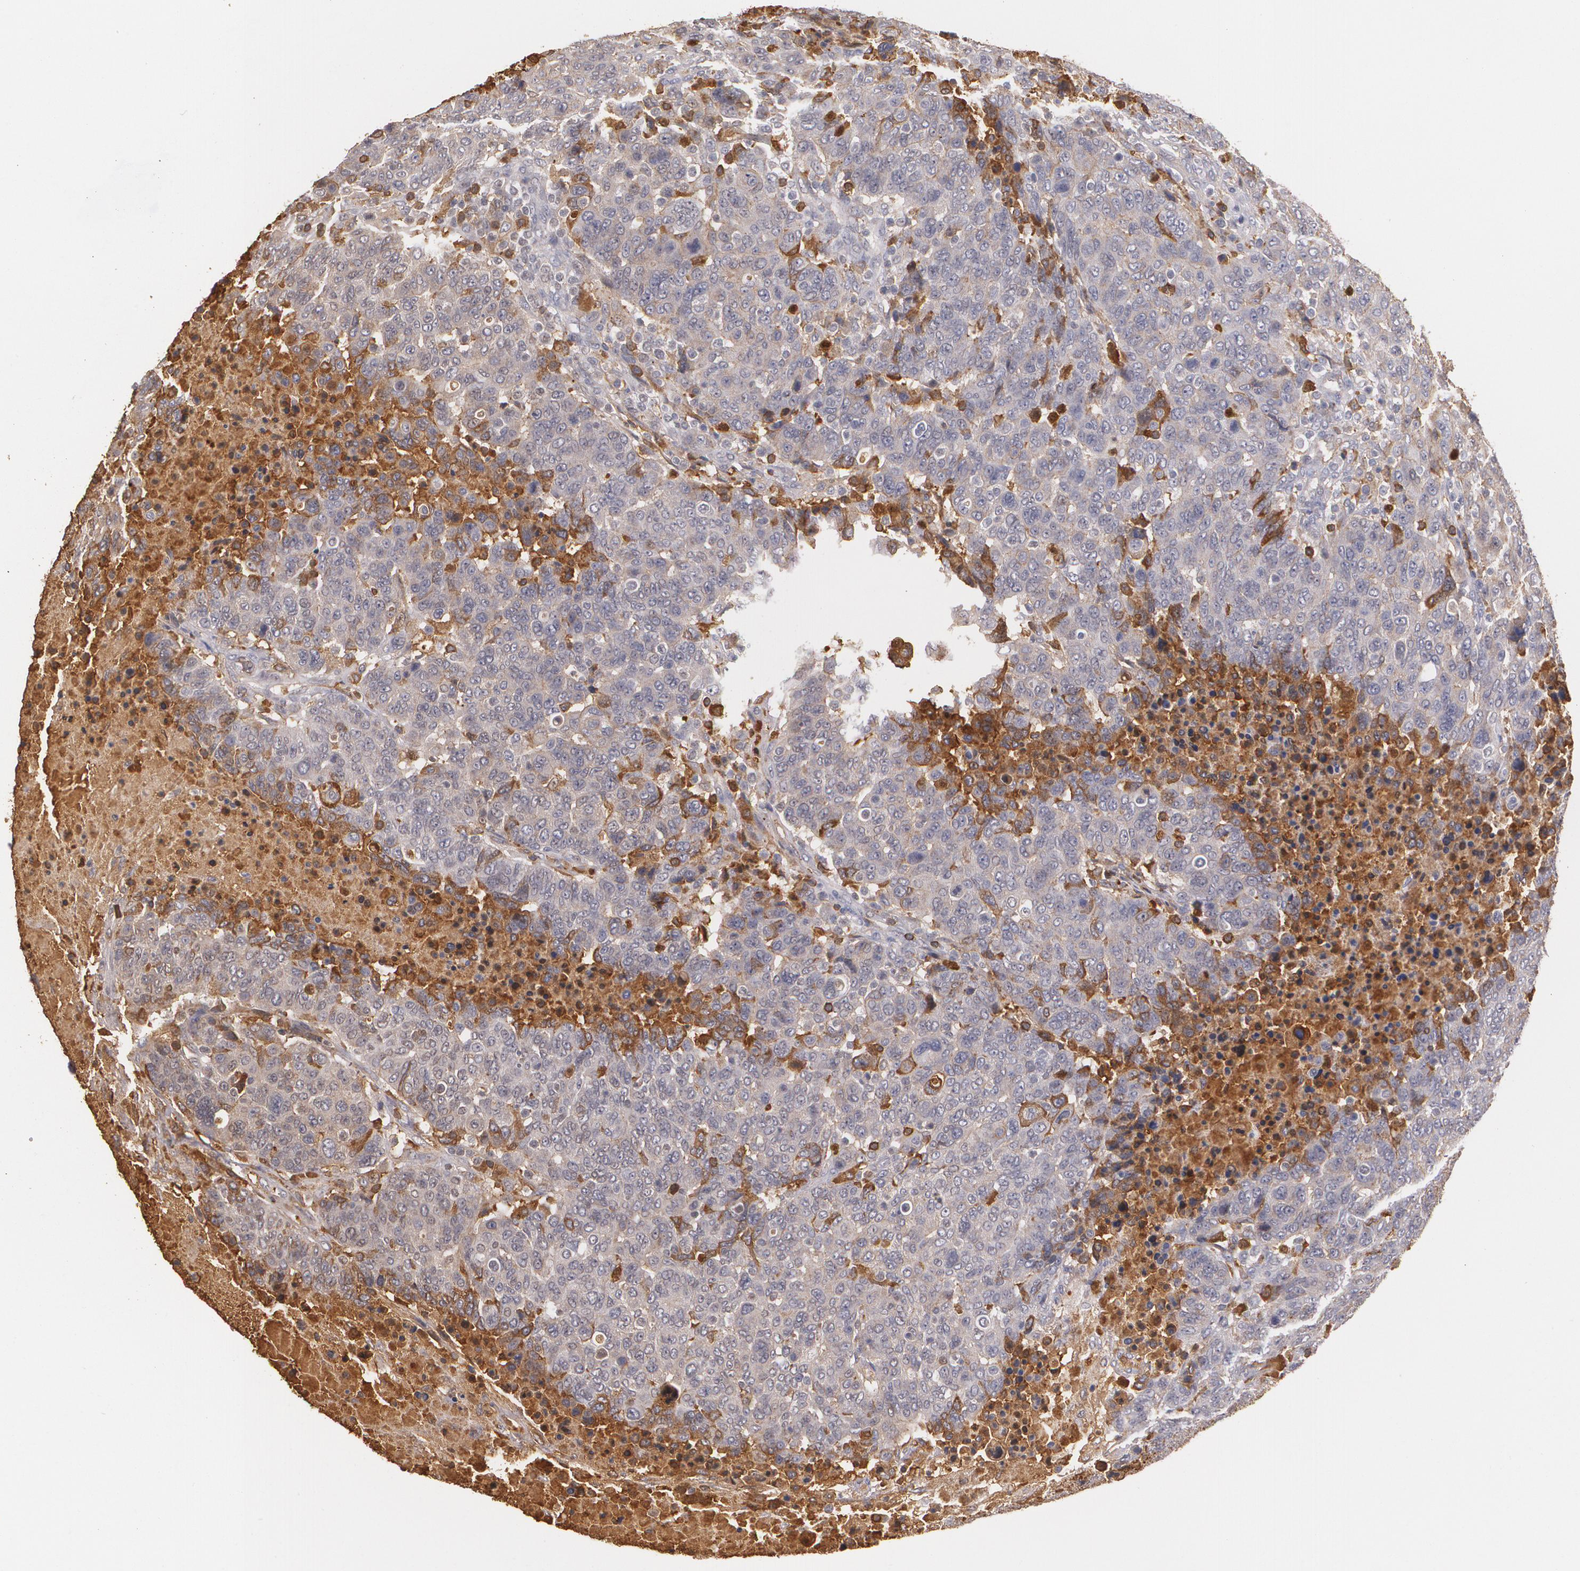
{"staining": {"intensity": "moderate", "quantity": "25%-75%", "location": "cytoplasmic/membranous"}, "tissue": "breast cancer", "cell_type": "Tumor cells", "image_type": "cancer", "snomed": [{"axis": "morphology", "description": "Duct carcinoma"}, {"axis": "topography", "description": "Breast"}], "caption": "DAB (3,3'-diaminobenzidine) immunohistochemical staining of human breast cancer (infiltrating ductal carcinoma) displays moderate cytoplasmic/membranous protein positivity in approximately 25%-75% of tumor cells.", "gene": "PTS", "patient": {"sex": "female", "age": 37}}